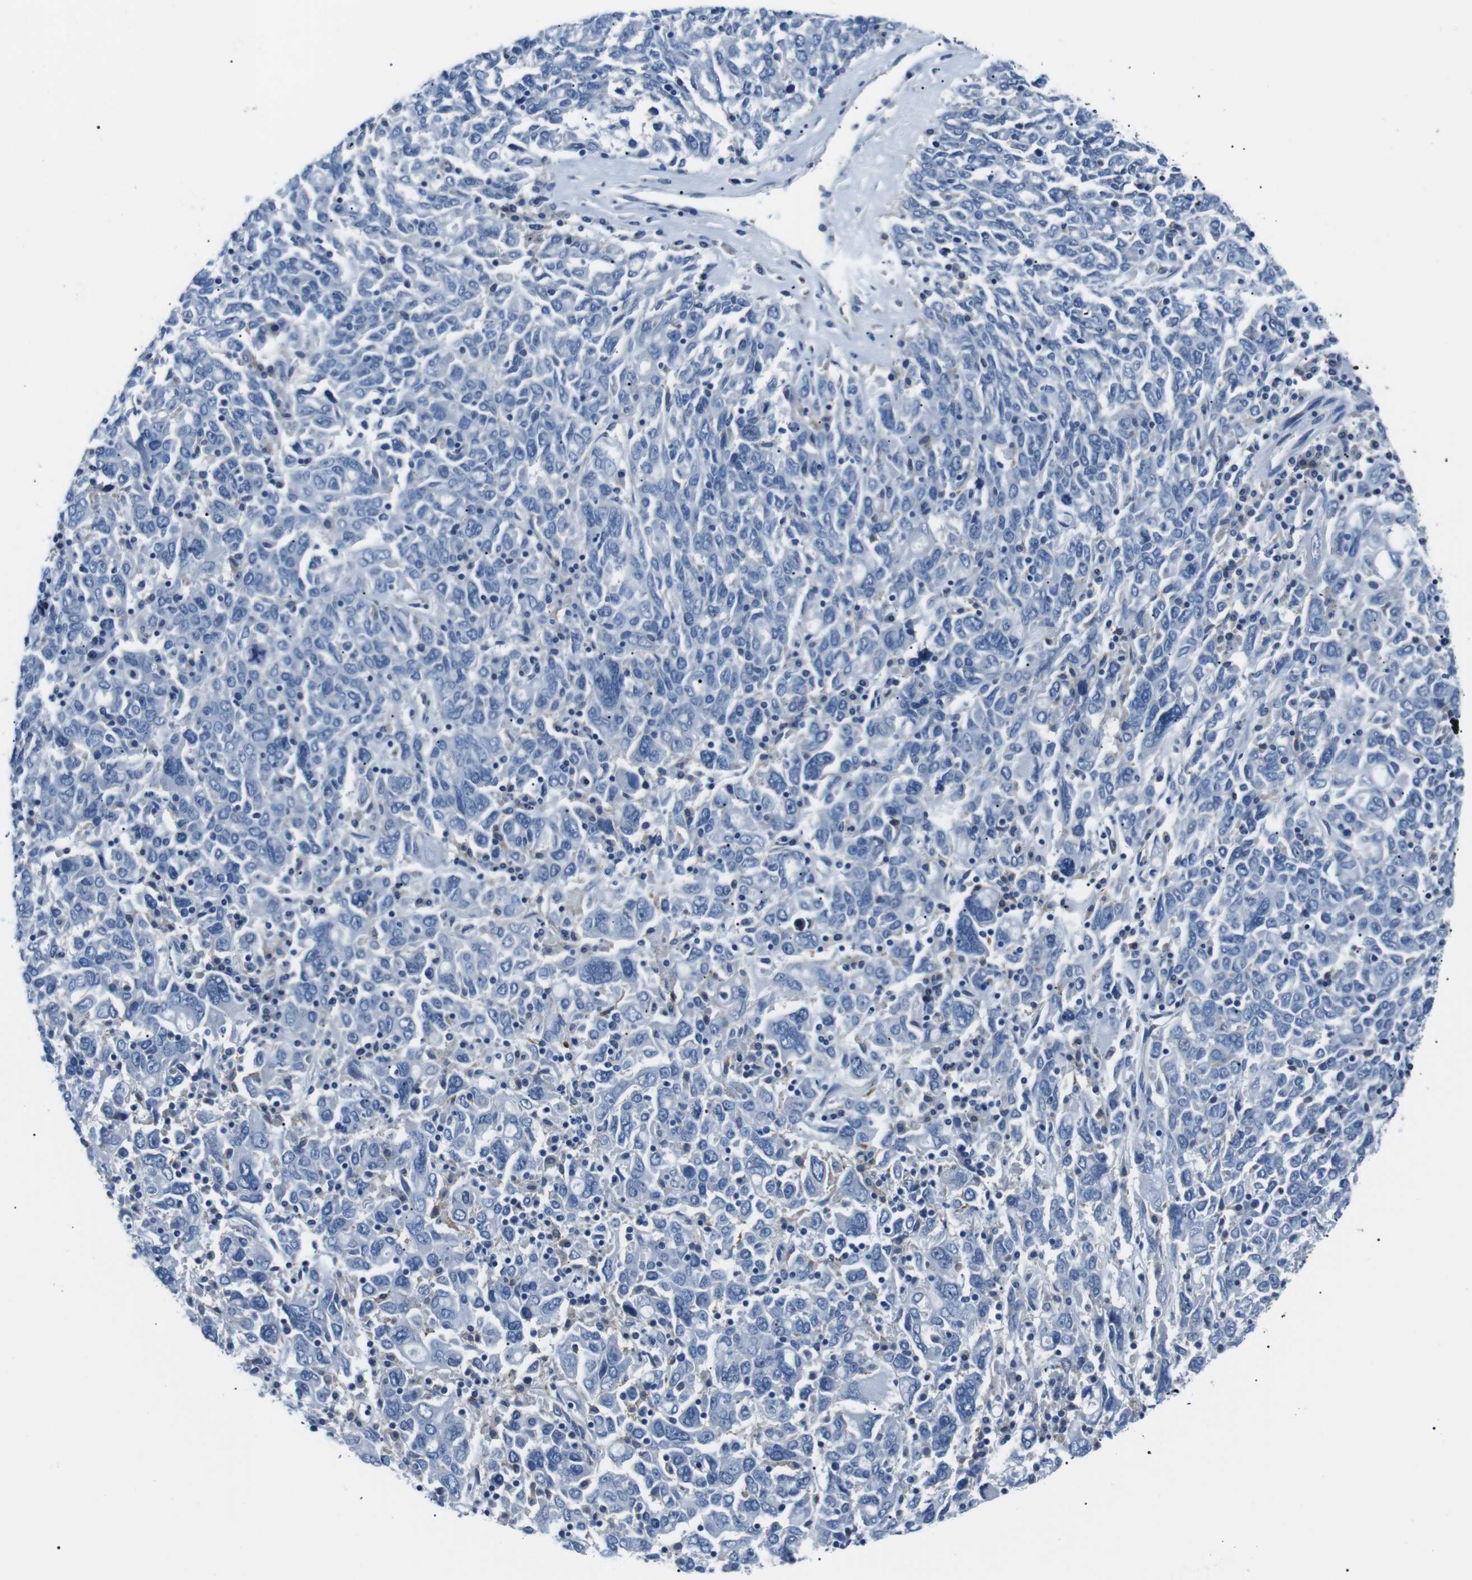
{"staining": {"intensity": "negative", "quantity": "none", "location": "none"}, "tissue": "ovarian cancer", "cell_type": "Tumor cells", "image_type": "cancer", "snomed": [{"axis": "morphology", "description": "Carcinoma, endometroid"}, {"axis": "topography", "description": "Ovary"}], "caption": "A photomicrograph of human ovarian cancer is negative for staining in tumor cells. The staining is performed using DAB (3,3'-diaminobenzidine) brown chromogen with nuclei counter-stained in using hematoxylin.", "gene": "CSF2RA", "patient": {"sex": "female", "age": 62}}